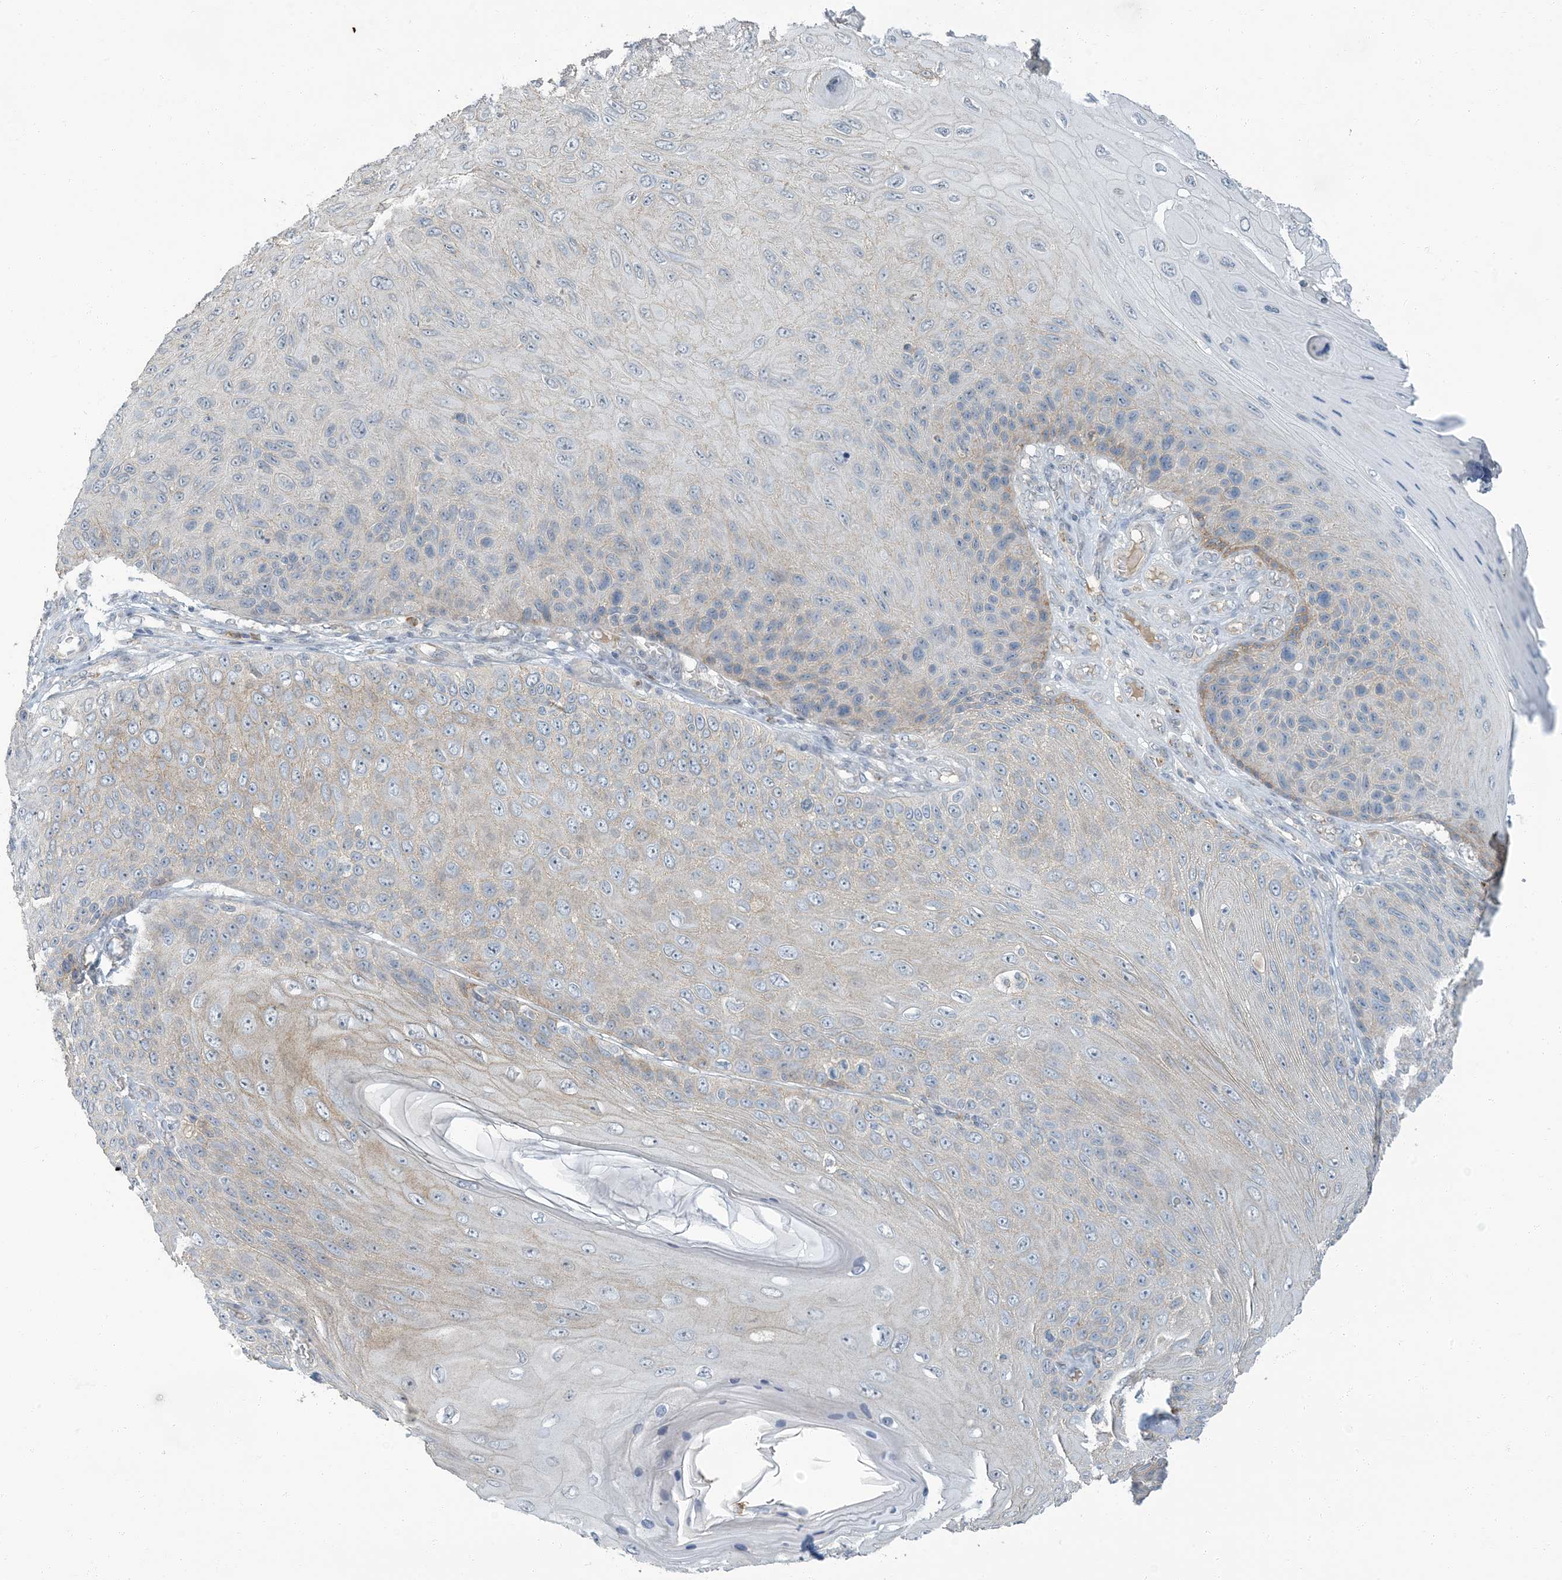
{"staining": {"intensity": "weak", "quantity": "<25%", "location": "cytoplasmic/membranous"}, "tissue": "skin cancer", "cell_type": "Tumor cells", "image_type": "cancer", "snomed": [{"axis": "morphology", "description": "Squamous cell carcinoma, NOS"}, {"axis": "topography", "description": "Skin"}], "caption": "This image is of skin cancer (squamous cell carcinoma) stained with immunohistochemistry to label a protein in brown with the nuclei are counter-stained blue. There is no expression in tumor cells. (DAB immunohistochemistry (IHC), high magnification).", "gene": "EPHA4", "patient": {"sex": "female", "age": 88}}